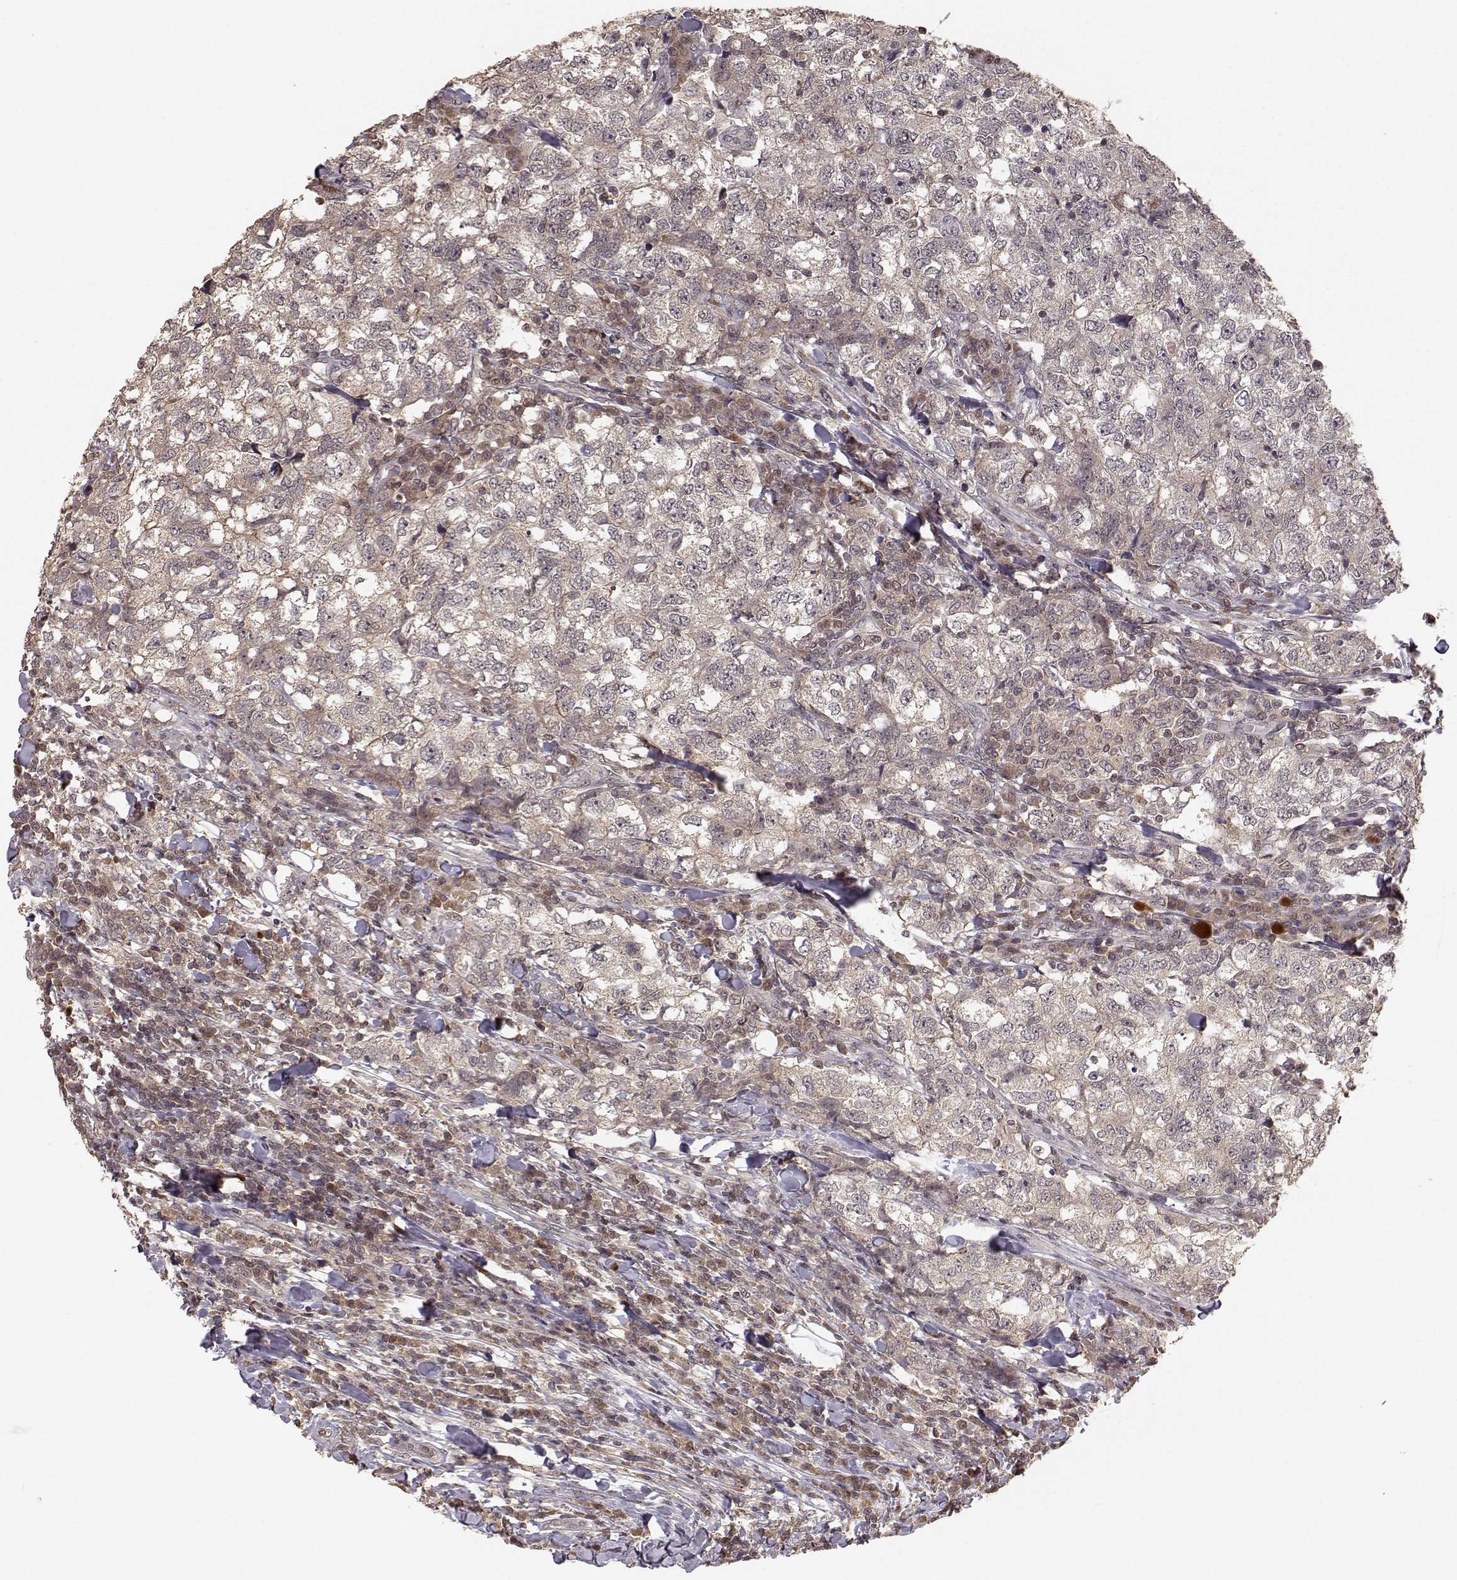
{"staining": {"intensity": "weak", "quantity": "<25%", "location": "cytoplasmic/membranous"}, "tissue": "breast cancer", "cell_type": "Tumor cells", "image_type": "cancer", "snomed": [{"axis": "morphology", "description": "Duct carcinoma"}, {"axis": "topography", "description": "Breast"}], "caption": "IHC micrograph of neoplastic tissue: breast intraductal carcinoma stained with DAB (3,3'-diaminobenzidine) displays no significant protein expression in tumor cells.", "gene": "PLEKHG3", "patient": {"sex": "female", "age": 30}}